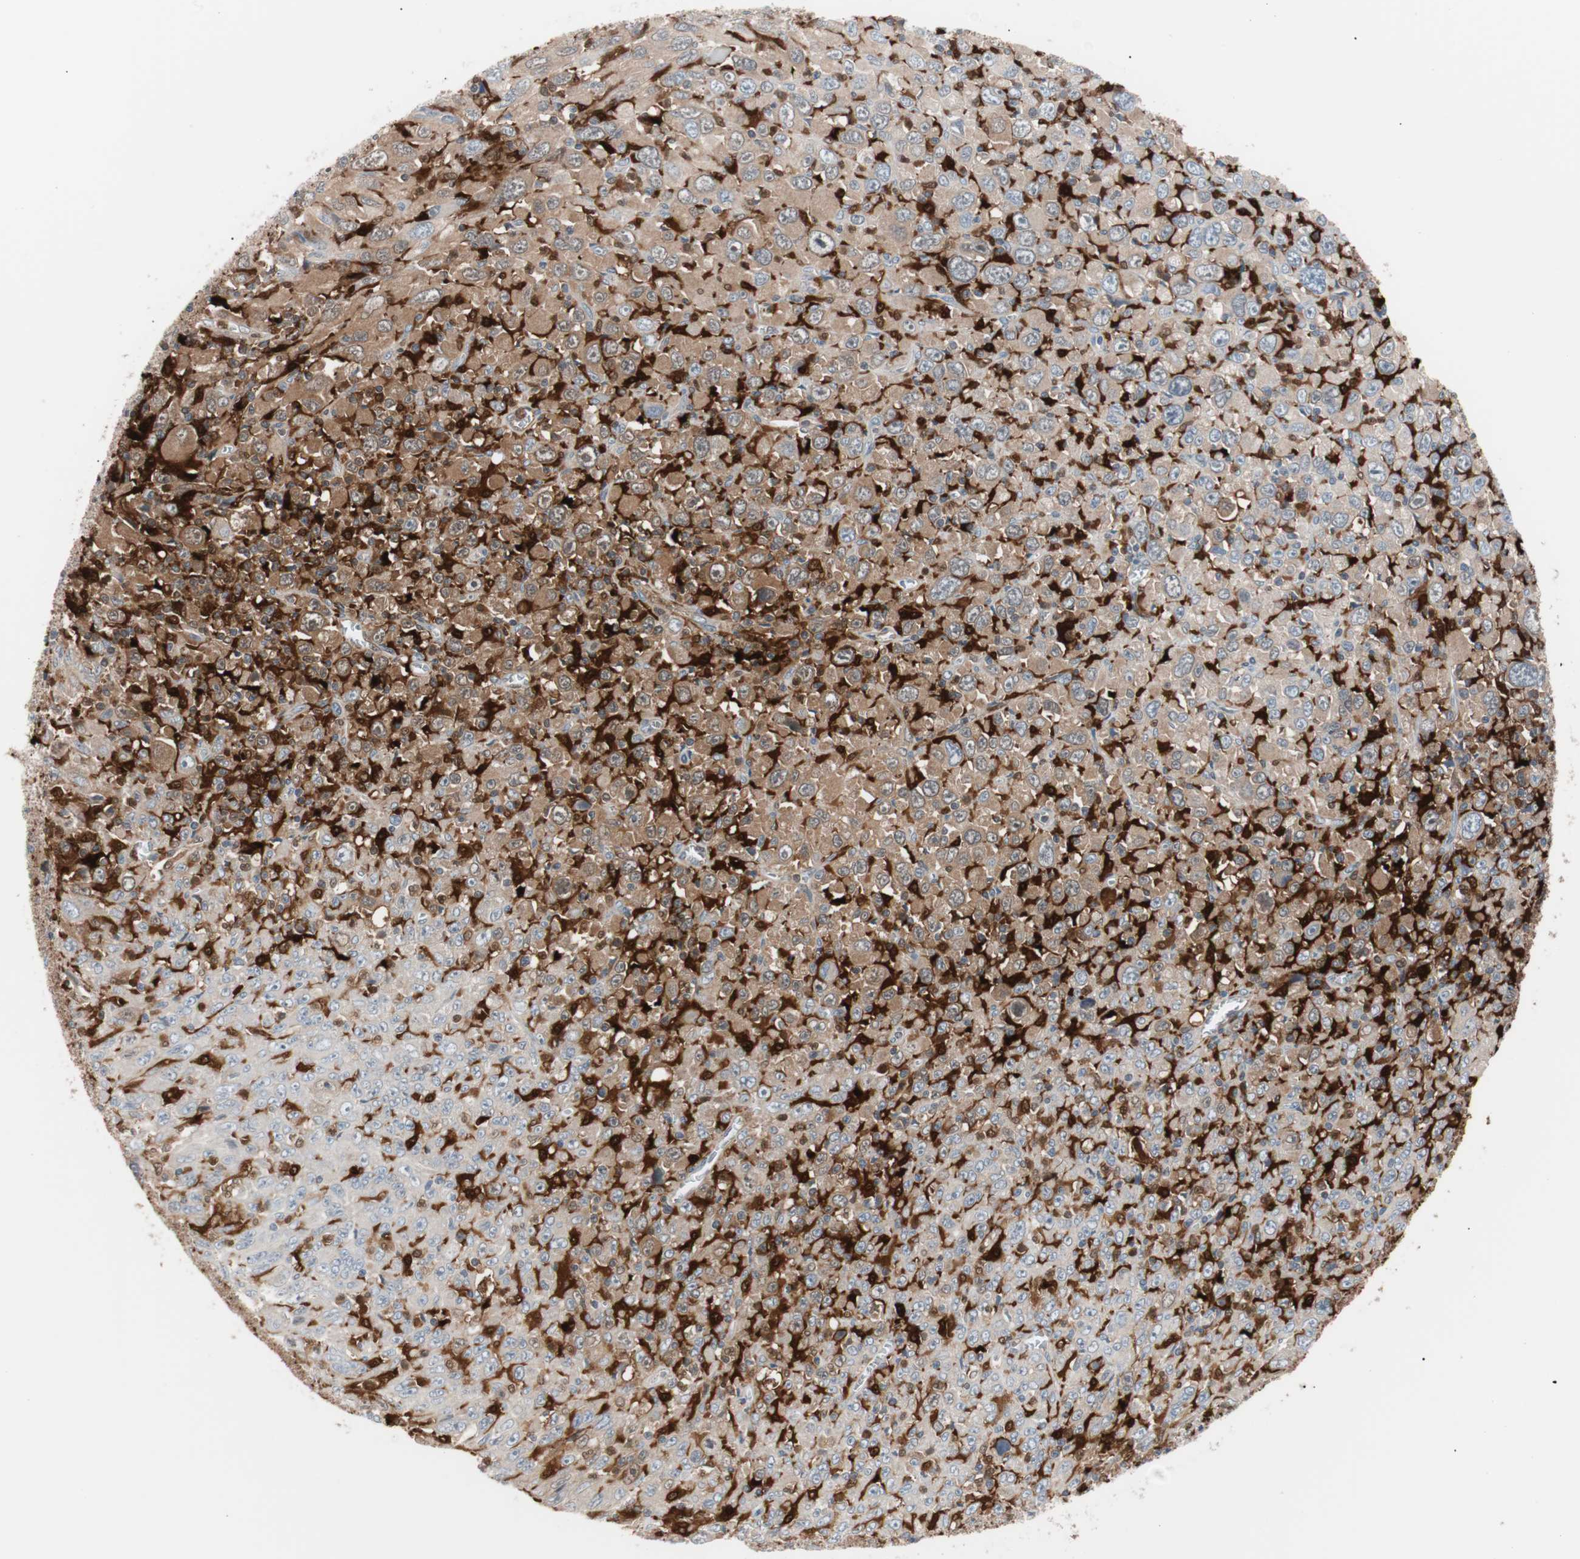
{"staining": {"intensity": "moderate", "quantity": ">75%", "location": "cytoplasmic/membranous"}, "tissue": "melanoma", "cell_type": "Tumor cells", "image_type": "cancer", "snomed": [{"axis": "morphology", "description": "Malignant melanoma, Metastatic site"}, {"axis": "topography", "description": "Skin"}], "caption": "Moderate cytoplasmic/membranous expression is appreciated in about >75% of tumor cells in melanoma.", "gene": "IL18", "patient": {"sex": "female", "age": 56}}